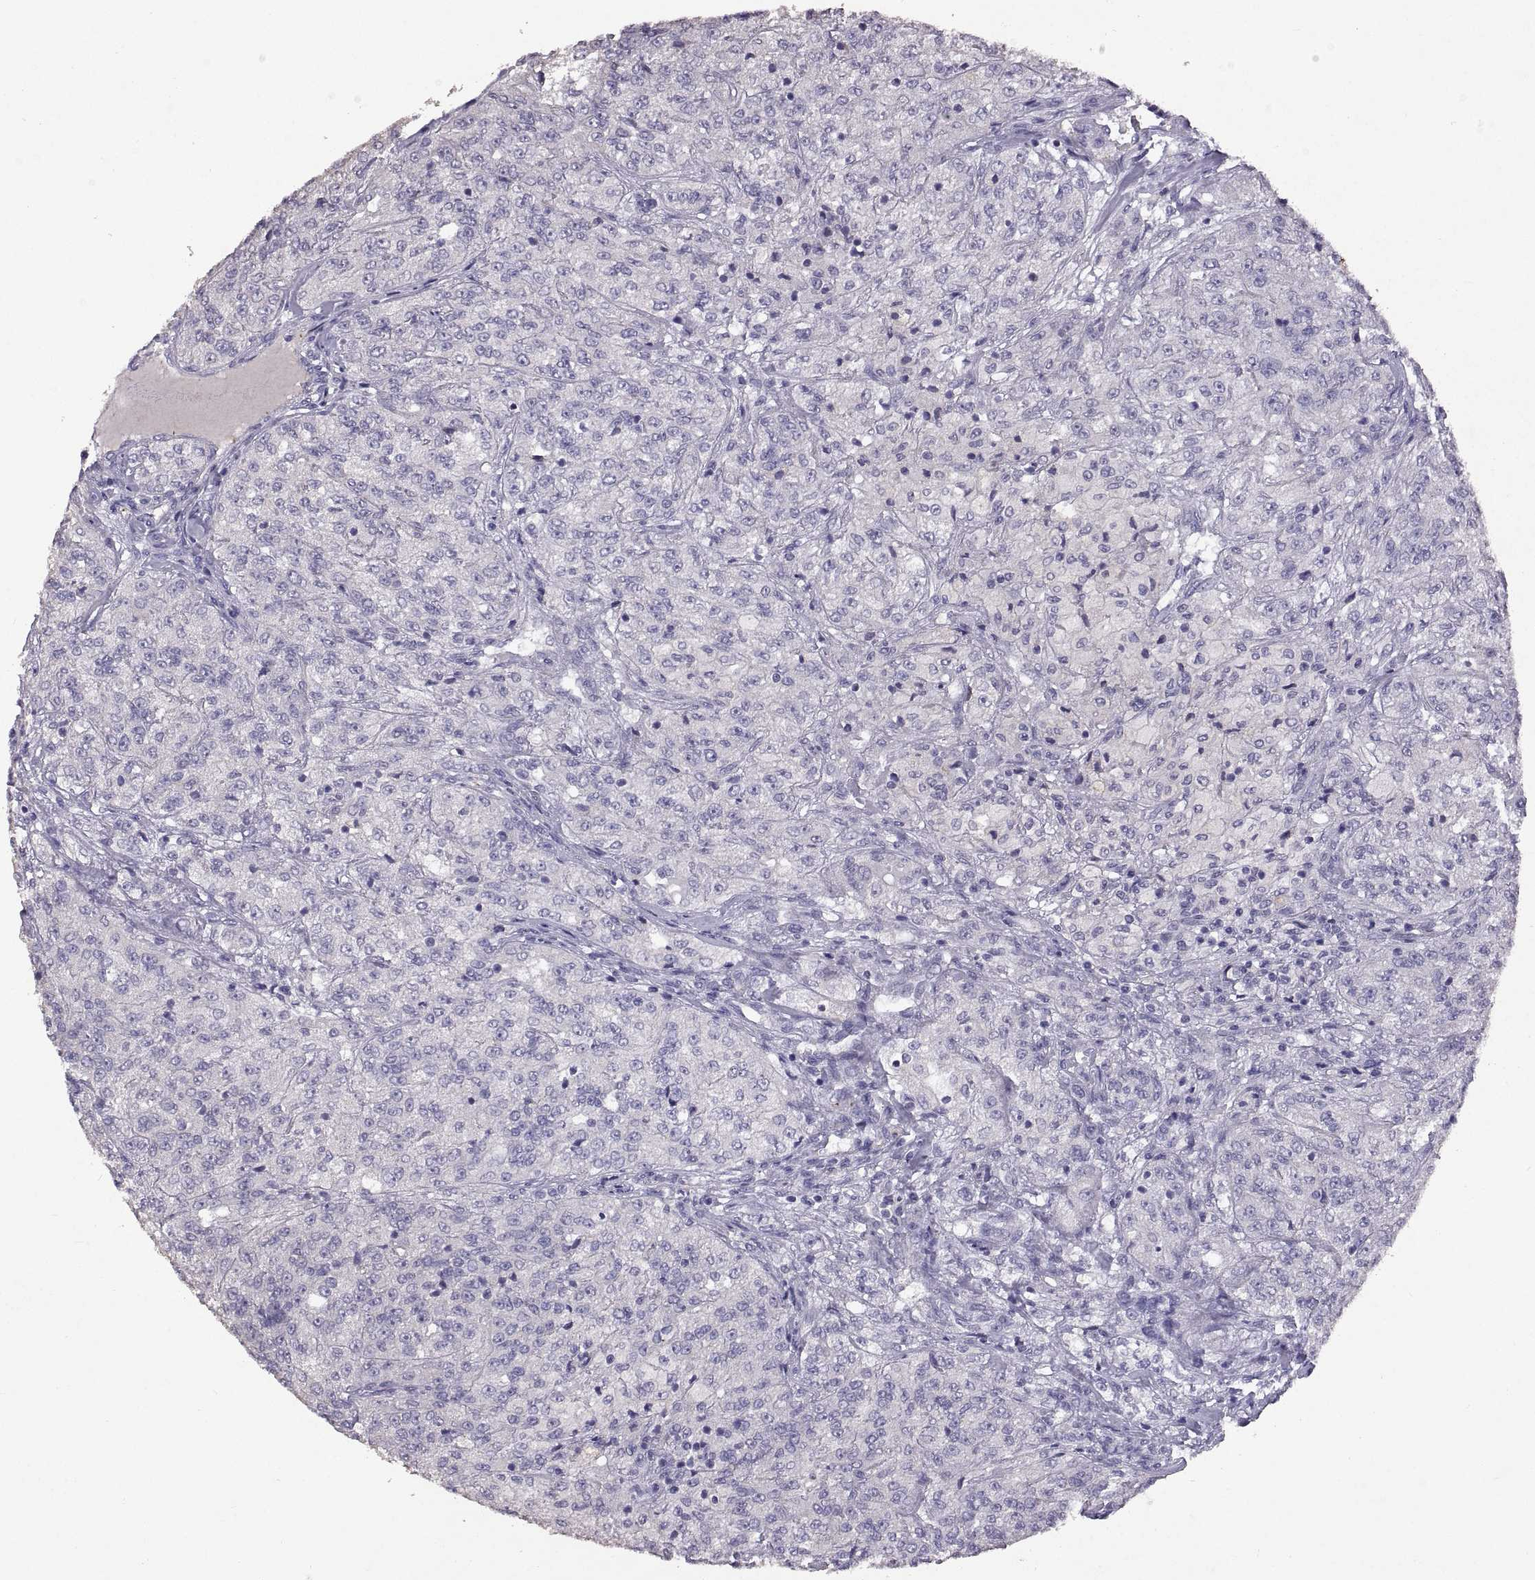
{"staining": {"intensity": "negative", "quantity": "none", "location": "none"}, "tissue": "renal cancer", "cell_type": "Tumor cells", "image_type": "cancer", "snomed": [{"axis": "morphology", "description": "Adenocarcinoma, NOS"}, {"axis": "topography", "description": "Kidney"}], "caption": "The histopathology image exhibits no staining of tumor cells in renal cancer.", "gene": "DEFB136", "patient": {"sex": "female", "age": 63}}